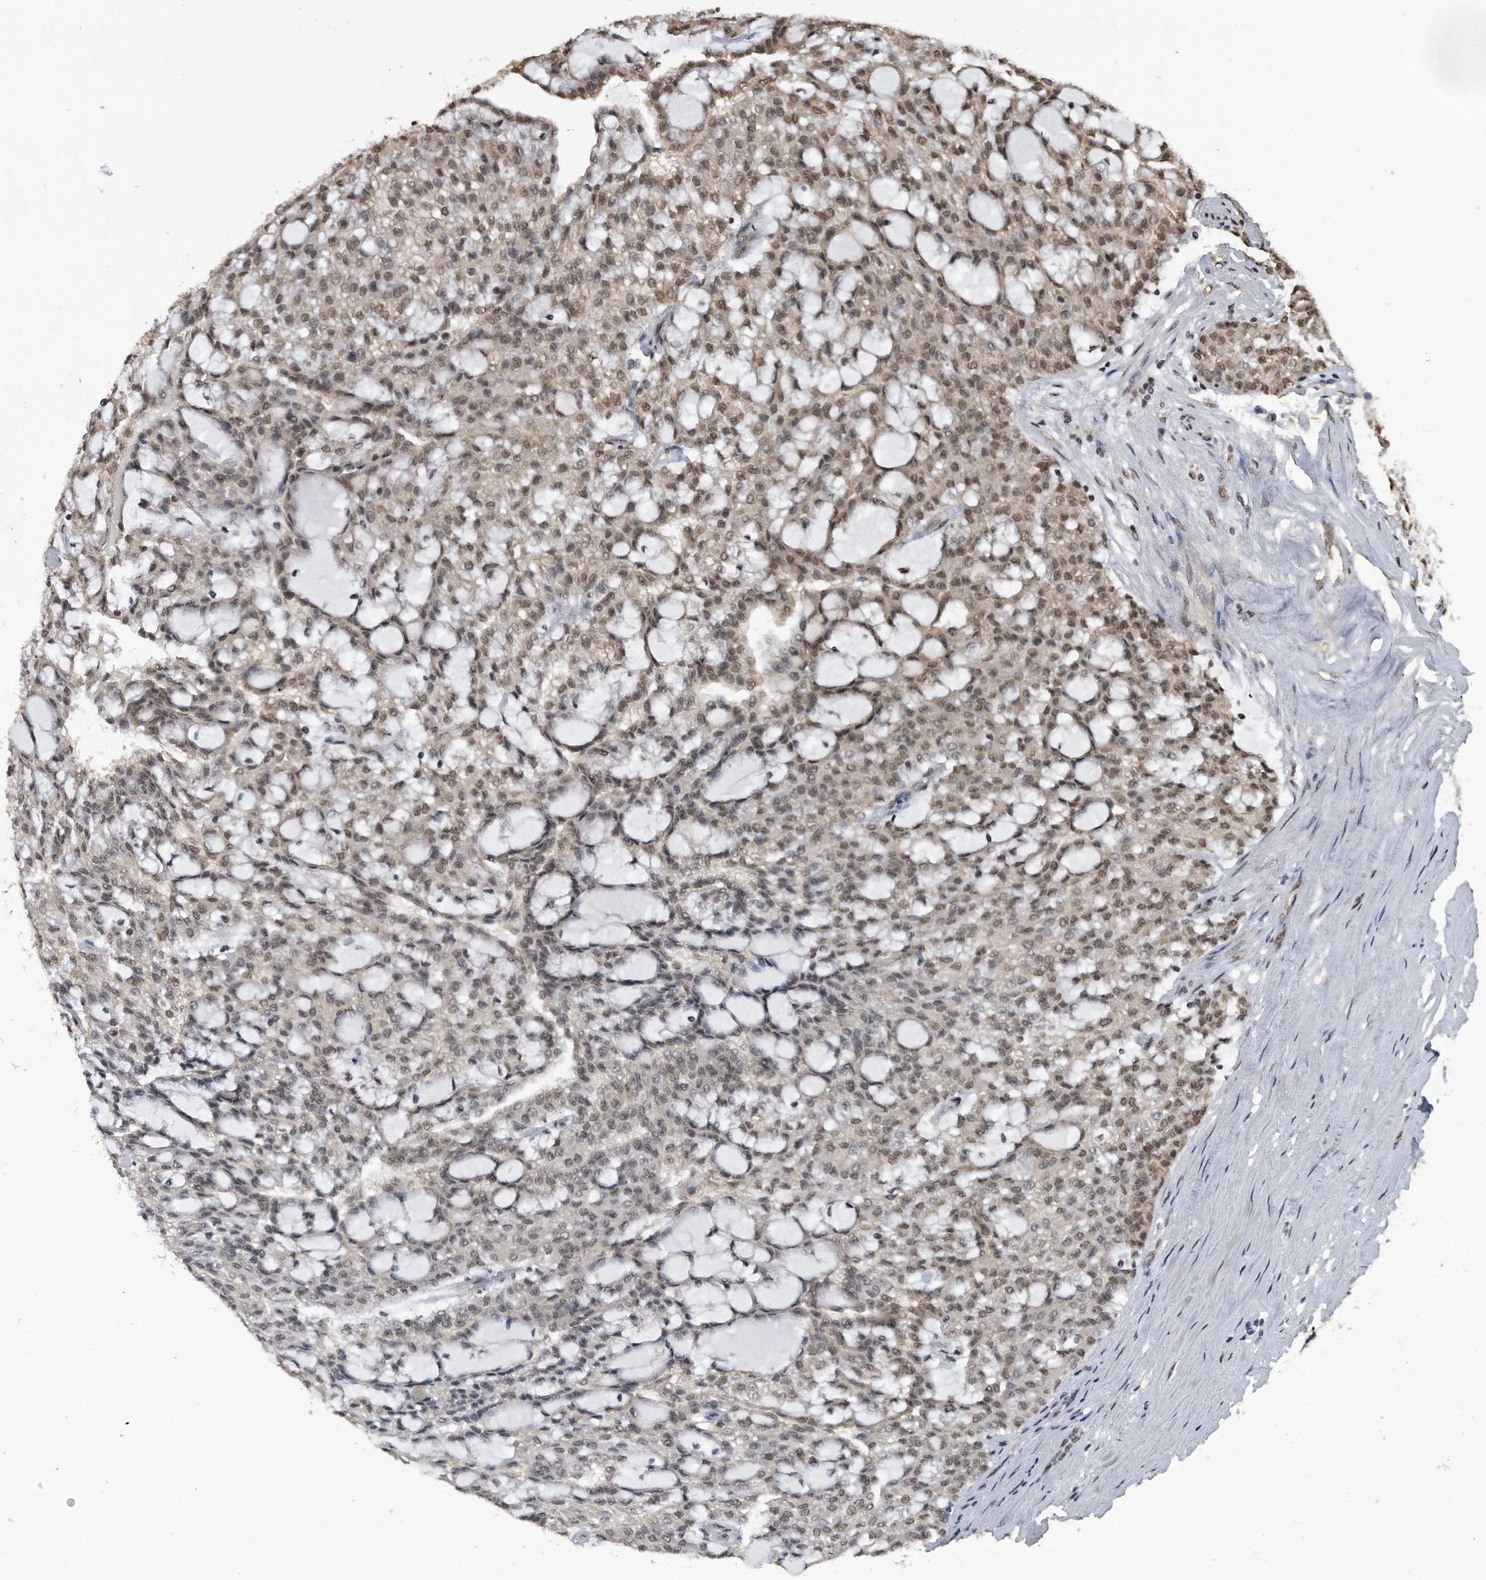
{"staining": {"intensity": "moderate", "quantity": "25%-75%", "location": "nuclear"}, "tissue": "renal cancer", "cell_type": "Tumor cells", "image_type": "cancer", "snomed": [{"axis": "morphology", "description": "Adenocarcinoma, NOS"}, {"axis": "topography", "description": "Kidney"}], "caption": "Immunohistochemical staining of human renal cancer displays moderate nuclear protein staining in approximately 25%-75% of tumor cells. The staining was performed using DAB (3,3'-diaminobenzidine) to visualize the protein expression in brown, while the nuclei were stained in blue with hematoxylin (Magnification: 20x).", "gene": "CRYZL1", "patient": {"sex": "male", "age": 63}}